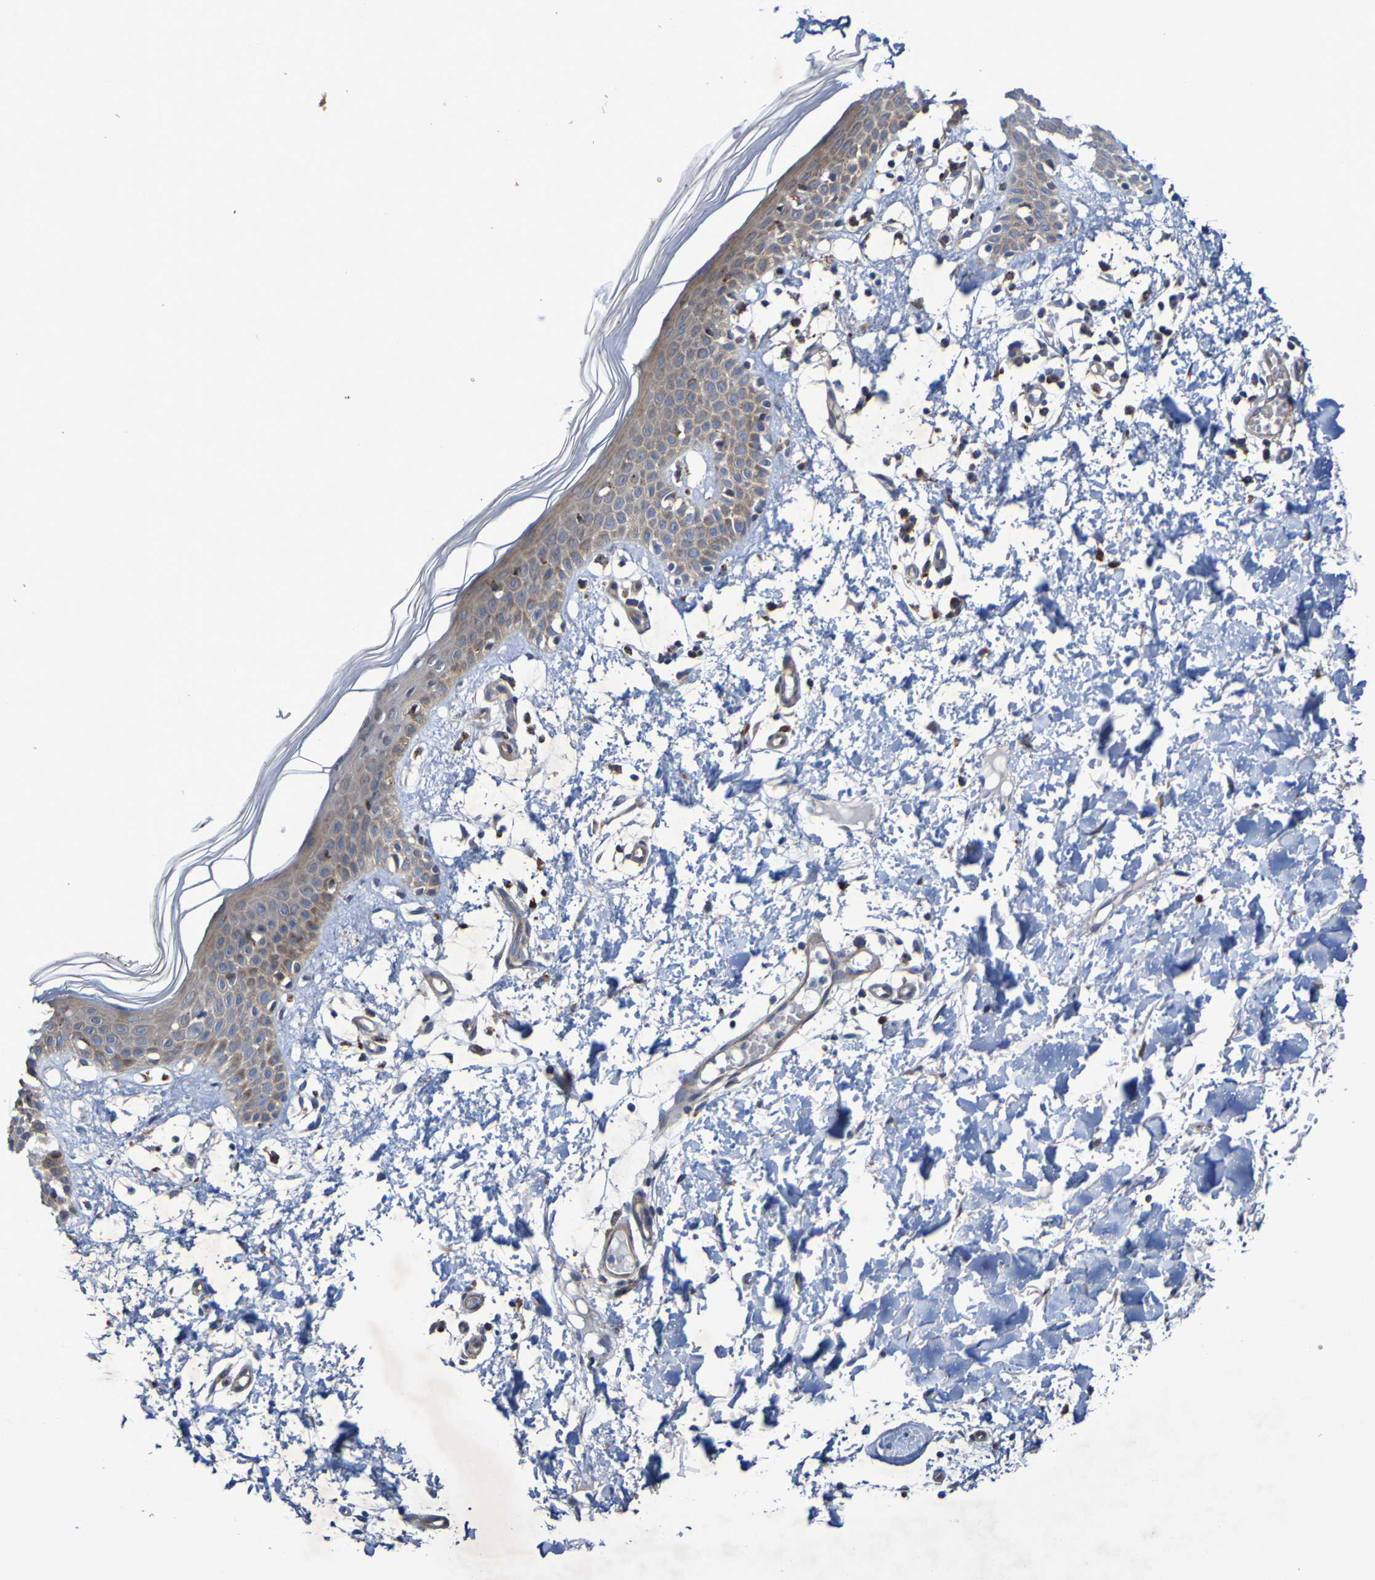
{"staining": {"intensity": "weak", "quantity": ">75%", "location": "cytoplasmic/membranous"}, "tissue": "skin", "cell_type": "Fibroblasts", "image_type": "normal", "snomed": [{"axis": "morphology", "description": "Normal tissue, NOS"}, {"axis": "topography", "description": "Skin"}], "caption": "A brown stain labels weak cytoplasmic/membranous positivity of a protein in fibroblasts of unremarkable human skin. The staining is performed using DAB (3,3'-diaminobenzidine) brown chromogen to label protein expression. The nuclei are counter-stained blue using hematoxylin.", "gene": "SDK1", "patient": {"sex": "male", "age": 53}}